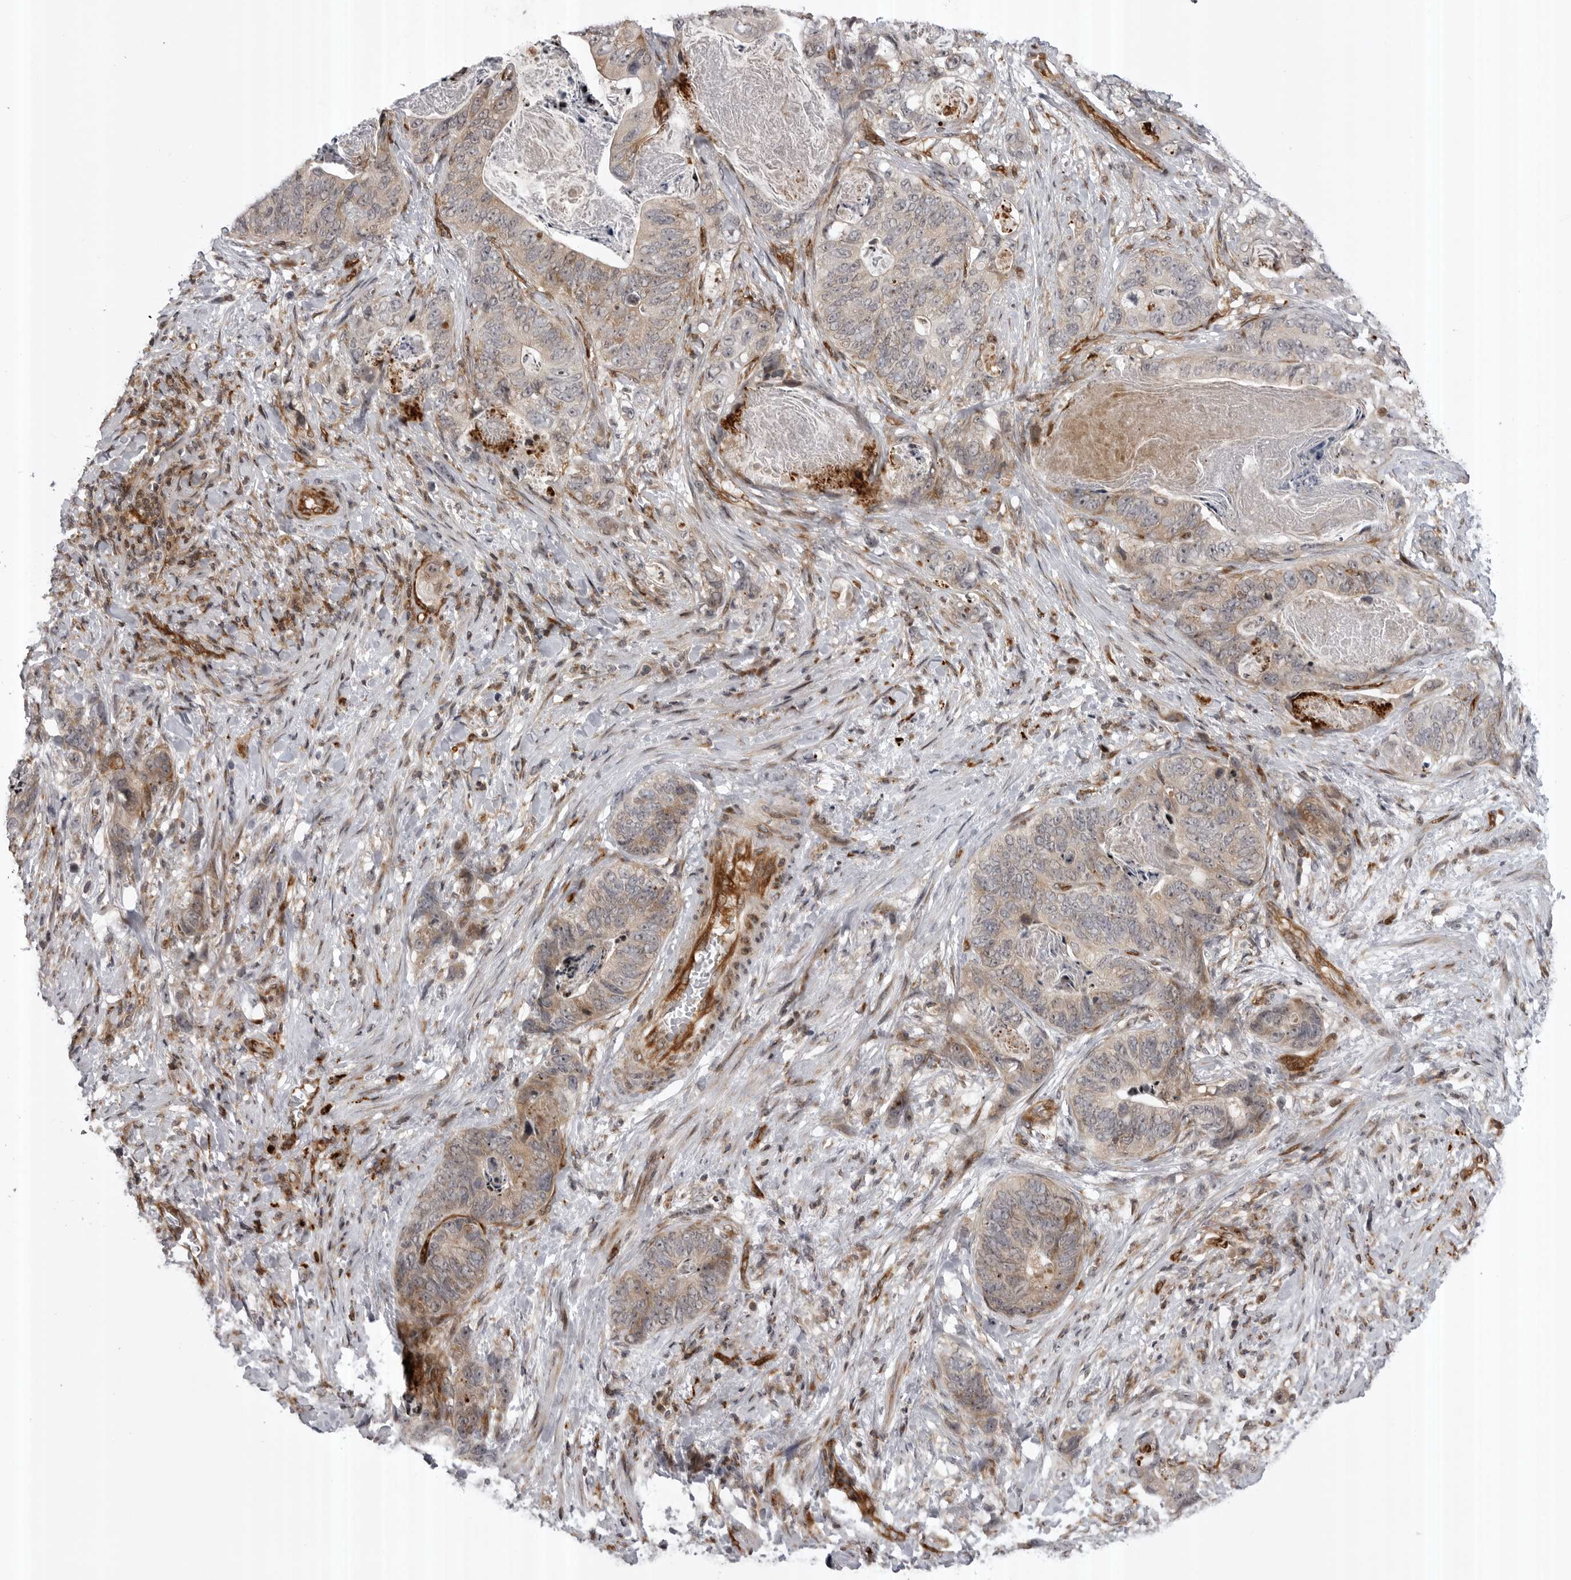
{"staining": {"intensity": "weak", "quantity": "<25%", "location": "cytoplasmic/membranous"}, "tissue": "stomach cancer", "cell_type": "Tumor cells", "image_type": "cancer", "snomed": [{"axis": "morphology", "description": "Normal tissue, NOS"}, {"axis": "morphology", "description": "Adenocarcinoma, NOS"}, {"axis": "topography", "description": "Stomach"}], "caption": "A photomicrograph of stomach cancer stained for a protein demonstrates no brown staining in tumor cells.", "gene": "ABL1", "patient": {"sex": "female", "age": 89}}